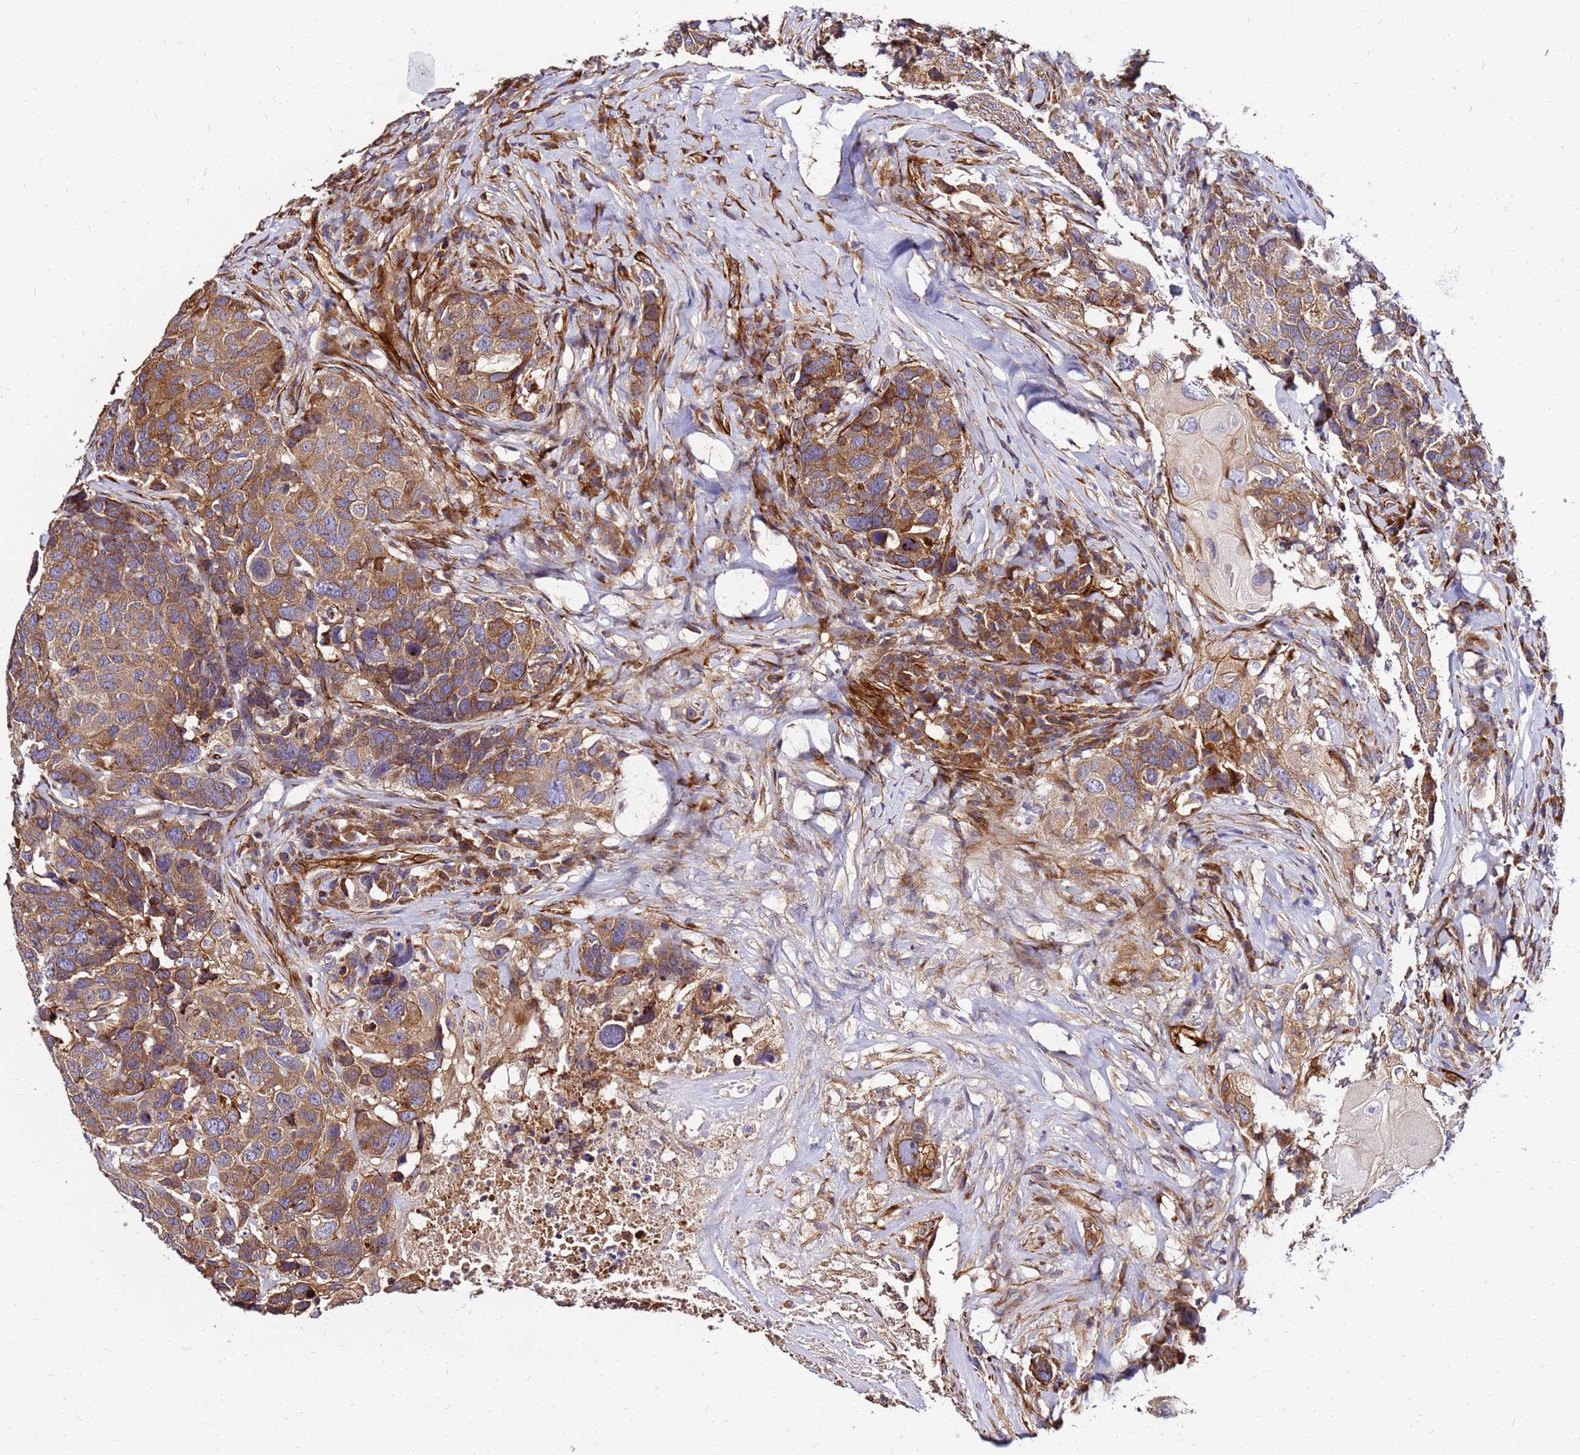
{"staining": {"intensity": "moderate", "quantity": ">75%", "location": "cytoplasmic/membranous"}, "tissue": "head and neck cancer", "cell_type": "Tumor cells", "image_type": "cancer", "snomed": [{"axis": "morphology", "description": "Squamous cell carcinoma, NOS"}, {"axis": "topography", "description": "Head-Neck"}], "caption": "An immunohistochemistry histopathology image of tumor tissue is shown. Protein staining in brown labels moderate cytoplasmic/membranous positivity in head and neck squamous cell carcinoma within tumor cells.", "gene": "WWC2", "patient": {"sex": "male", "age": 66}}